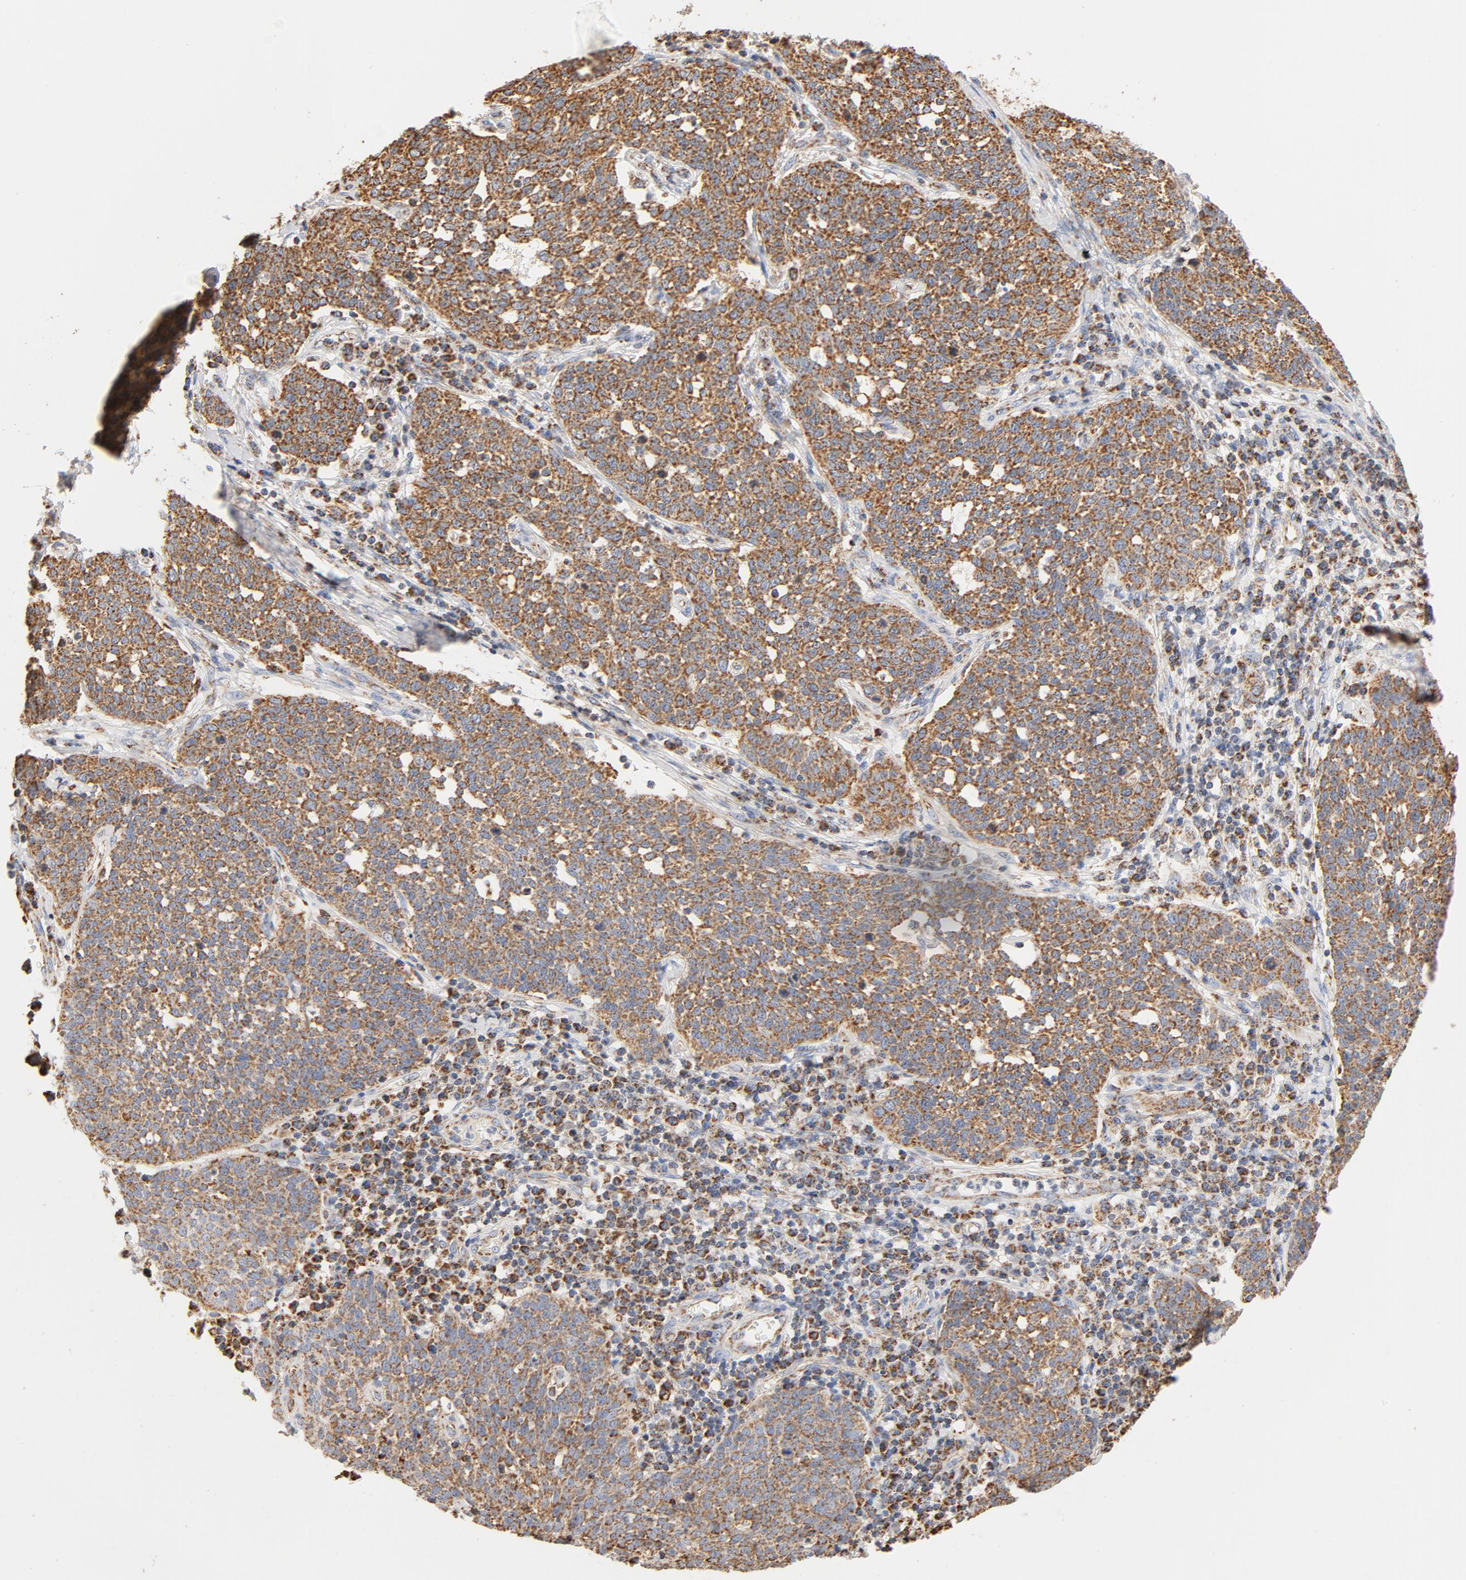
{"staining": {"intensity": "moderate", "quantity": ">75%", "location": "cytoplasmic/membranous"}, "tissue": "cervical cancer", "cell_type": "Tumor cells", "image_type": "cancer", "snomed": [{"axis": "morphology", "description": "Squamous cell carcinoma, NOS"}, {"axis": "topography", "description": "Cervix"}], "caption": "Cervical cancer (squamous cell carcinoma) stained with DAB immunohistochemistry displays medium levels of moderate cytoplasmic/membranous staining in about >75% of tumor cells.", "gene": "COX4I1", "patient": {"sex": "female", "age": 34}}